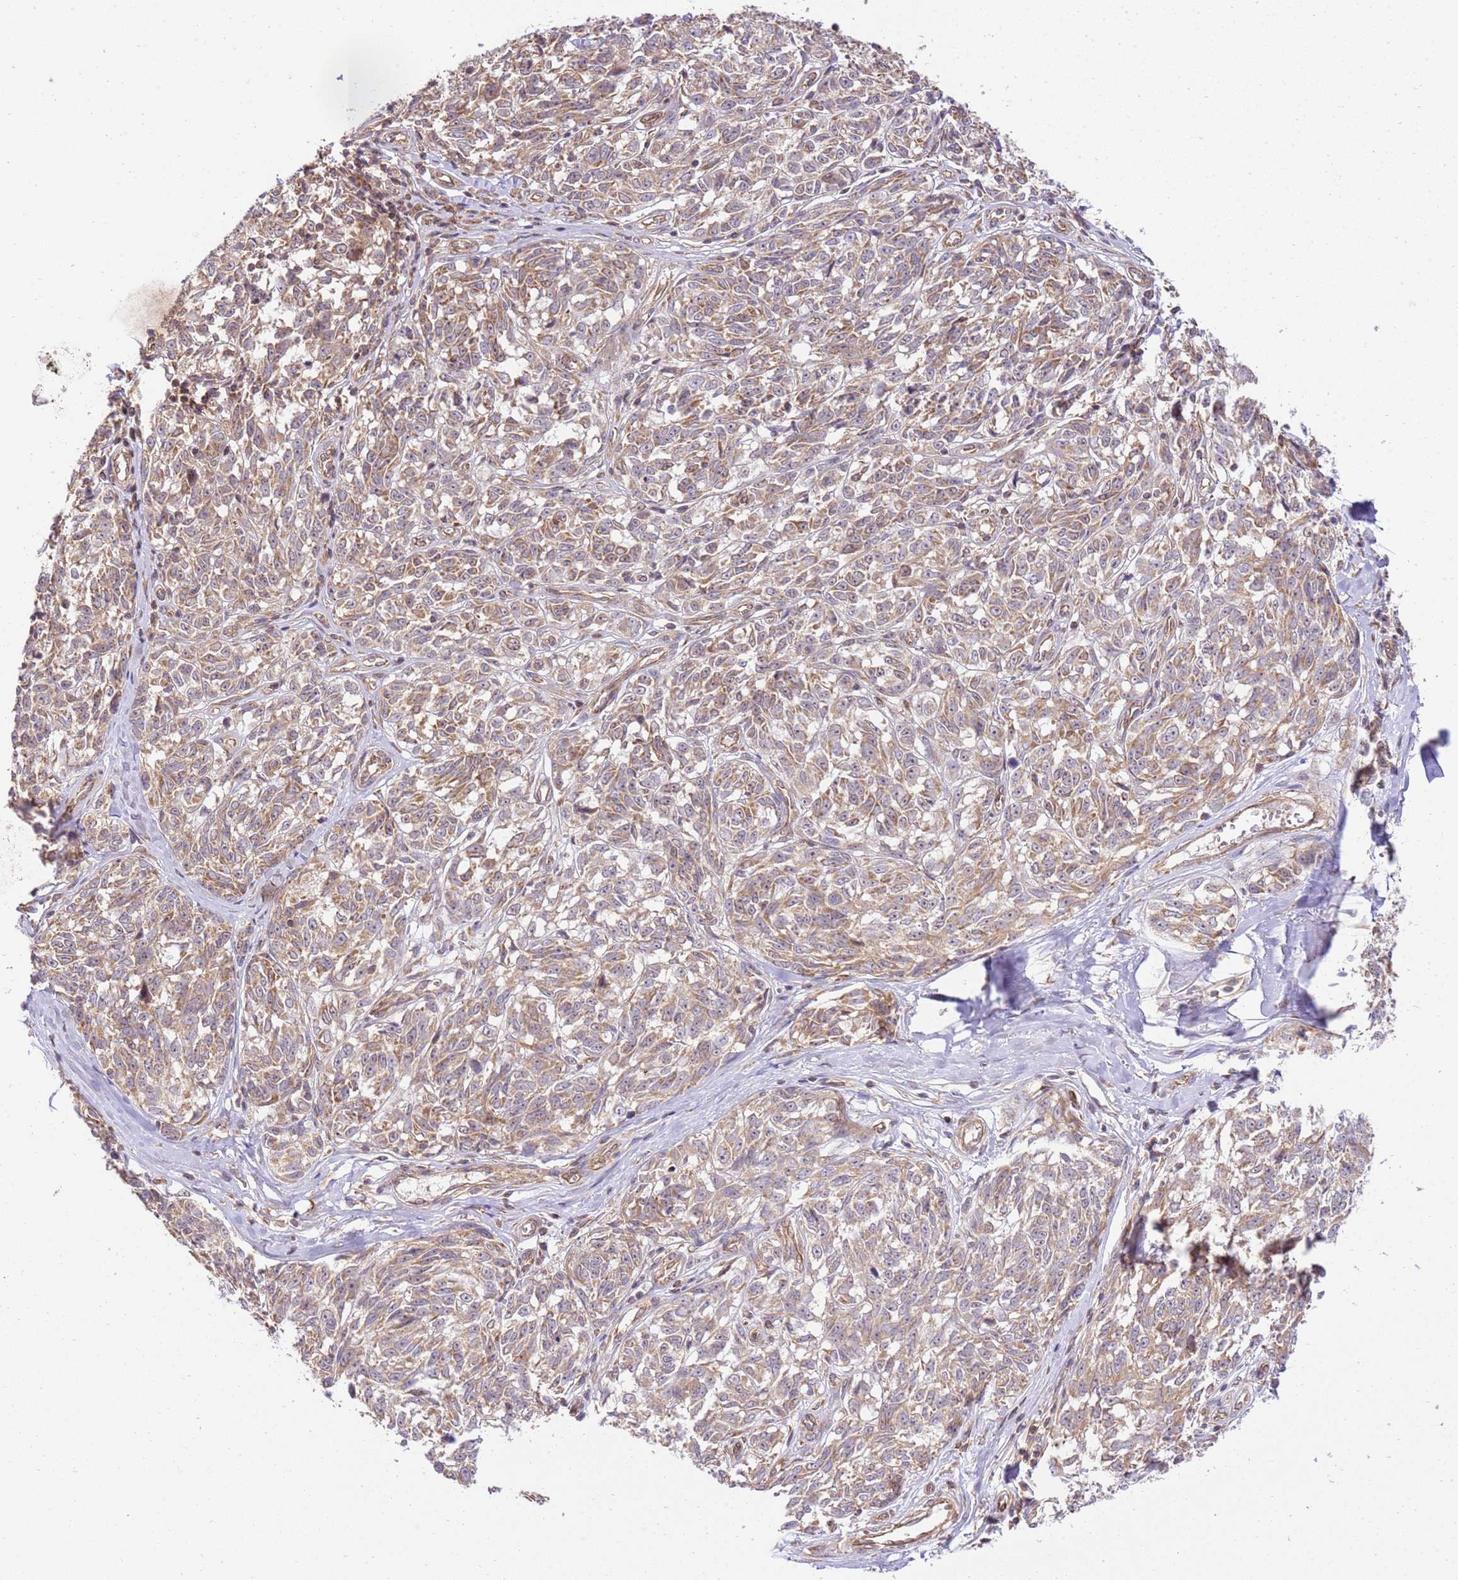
{"staining": {"intensity": "moderate", "quantity": ">75%", "location": "cytoplasmic/membranous"}, "tissue": "melanoma", "cell_type": "Tumor cells", "image_type": "cancer", "snomed": [{"axis": "morphology", "description": "Normal tissue, NOS"}, {"axis": "morphology", "description": "Malignant melanoma, NOS"}, {"axis": "topography", "description": "Skin"}], "caption": "Immunohistochemistry (IHC) of melanoma demonstrates medium levels of moderate cytoplasmic/membranous staining in approximately >75% of tumor cells.", "gene": "SPATA2L", "patient": {"sex": "female", "age": 64}}